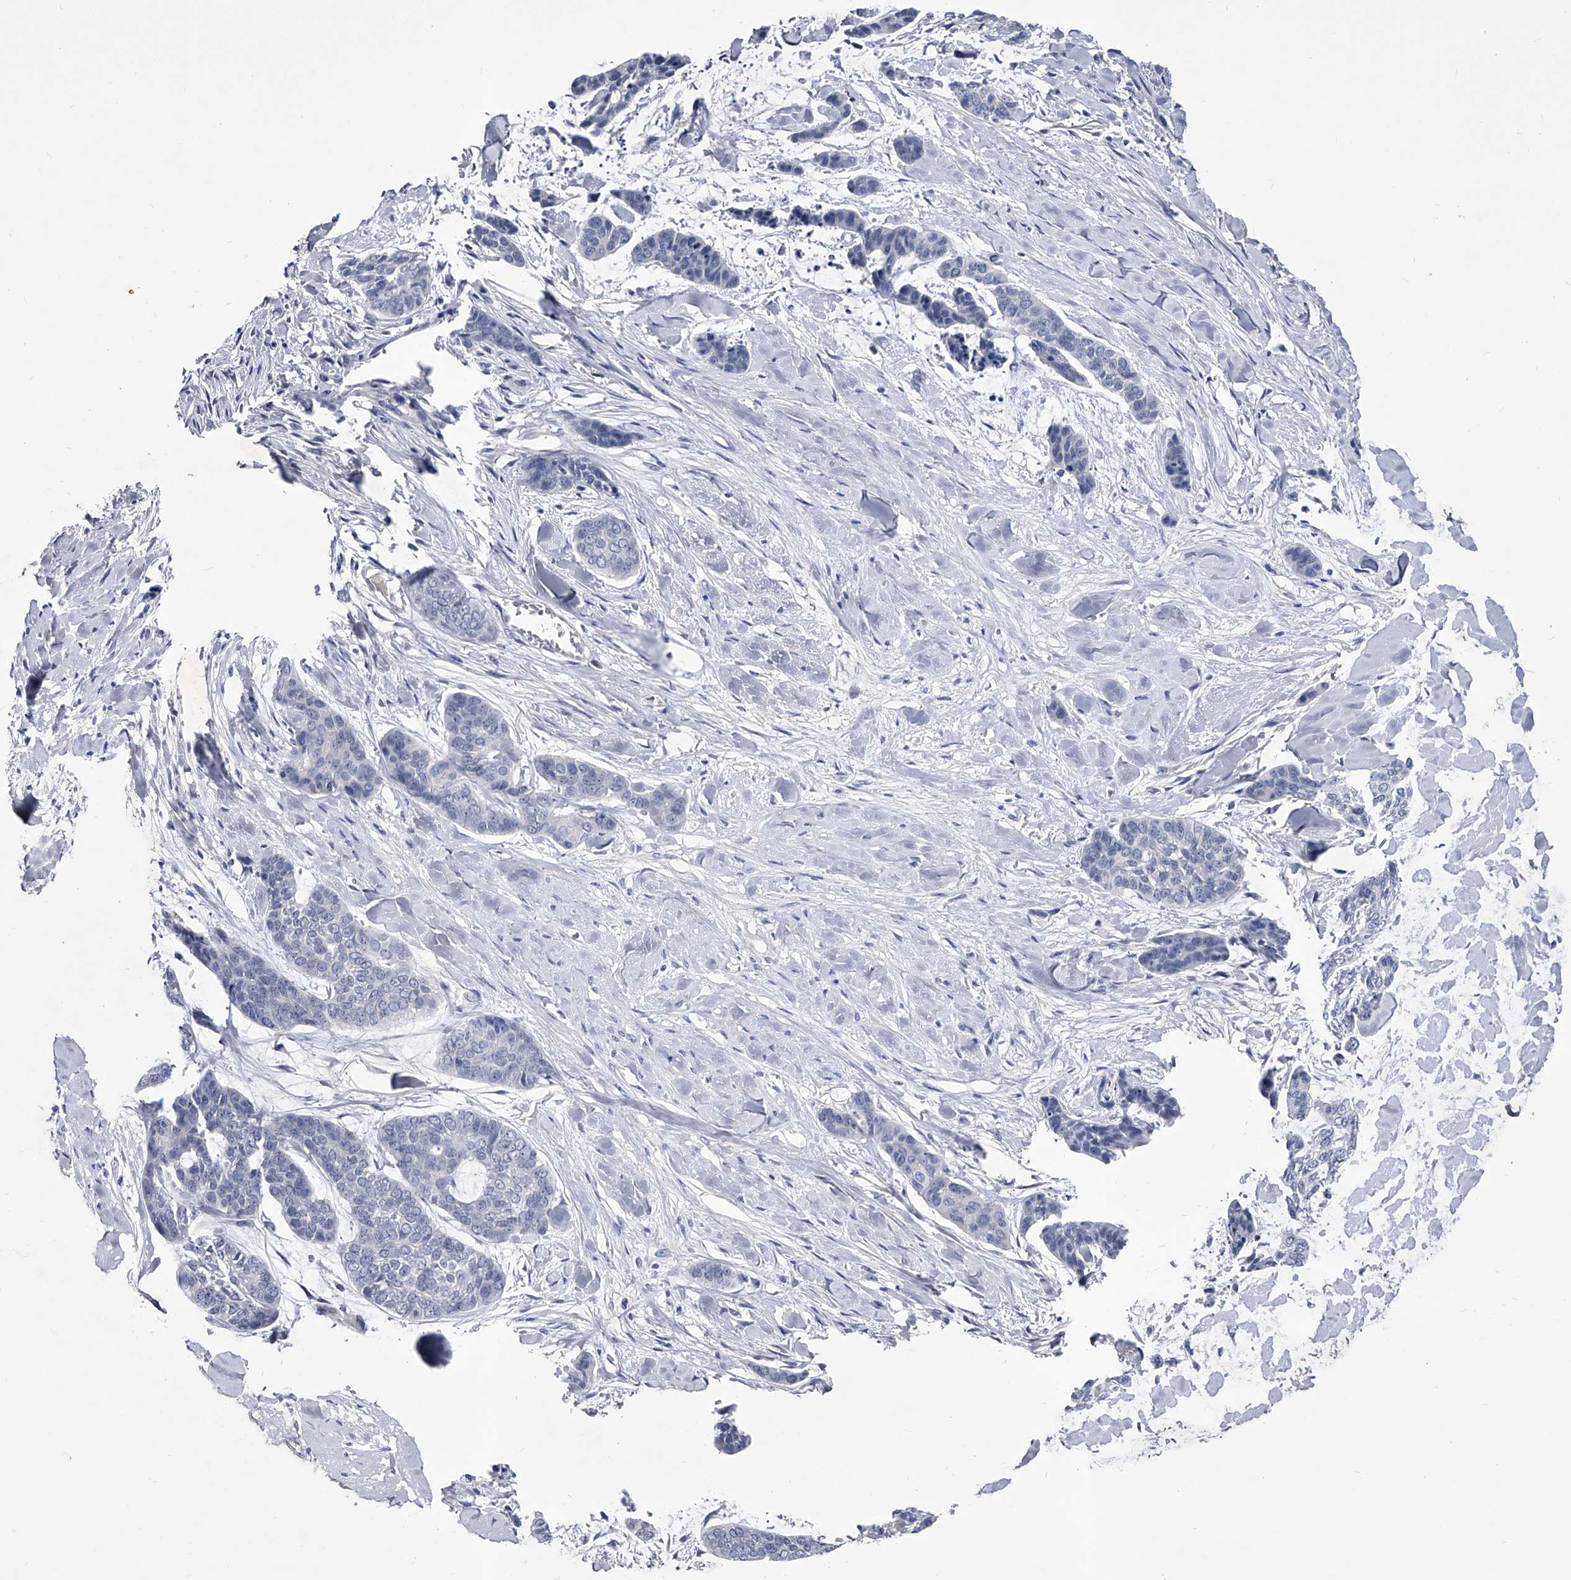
{"staining": {"intensity": "negative", "quantity": "none", "location": "none"}, "tissue": "skin cancer", "cell_type": "Tumor cells", "image_type": "cancer", "snomed": [{"axis": "morphology", "description": "Basal cell carcinoma"}, {"axis": "topography", "description": "Skin"}], "caption": "Photomicrograph shows no significant protein positivity in tumor cells of basal cell carcinoma (skin).", "gene": "CRISP2", "patient": {"sex": "female", "age": 64}}